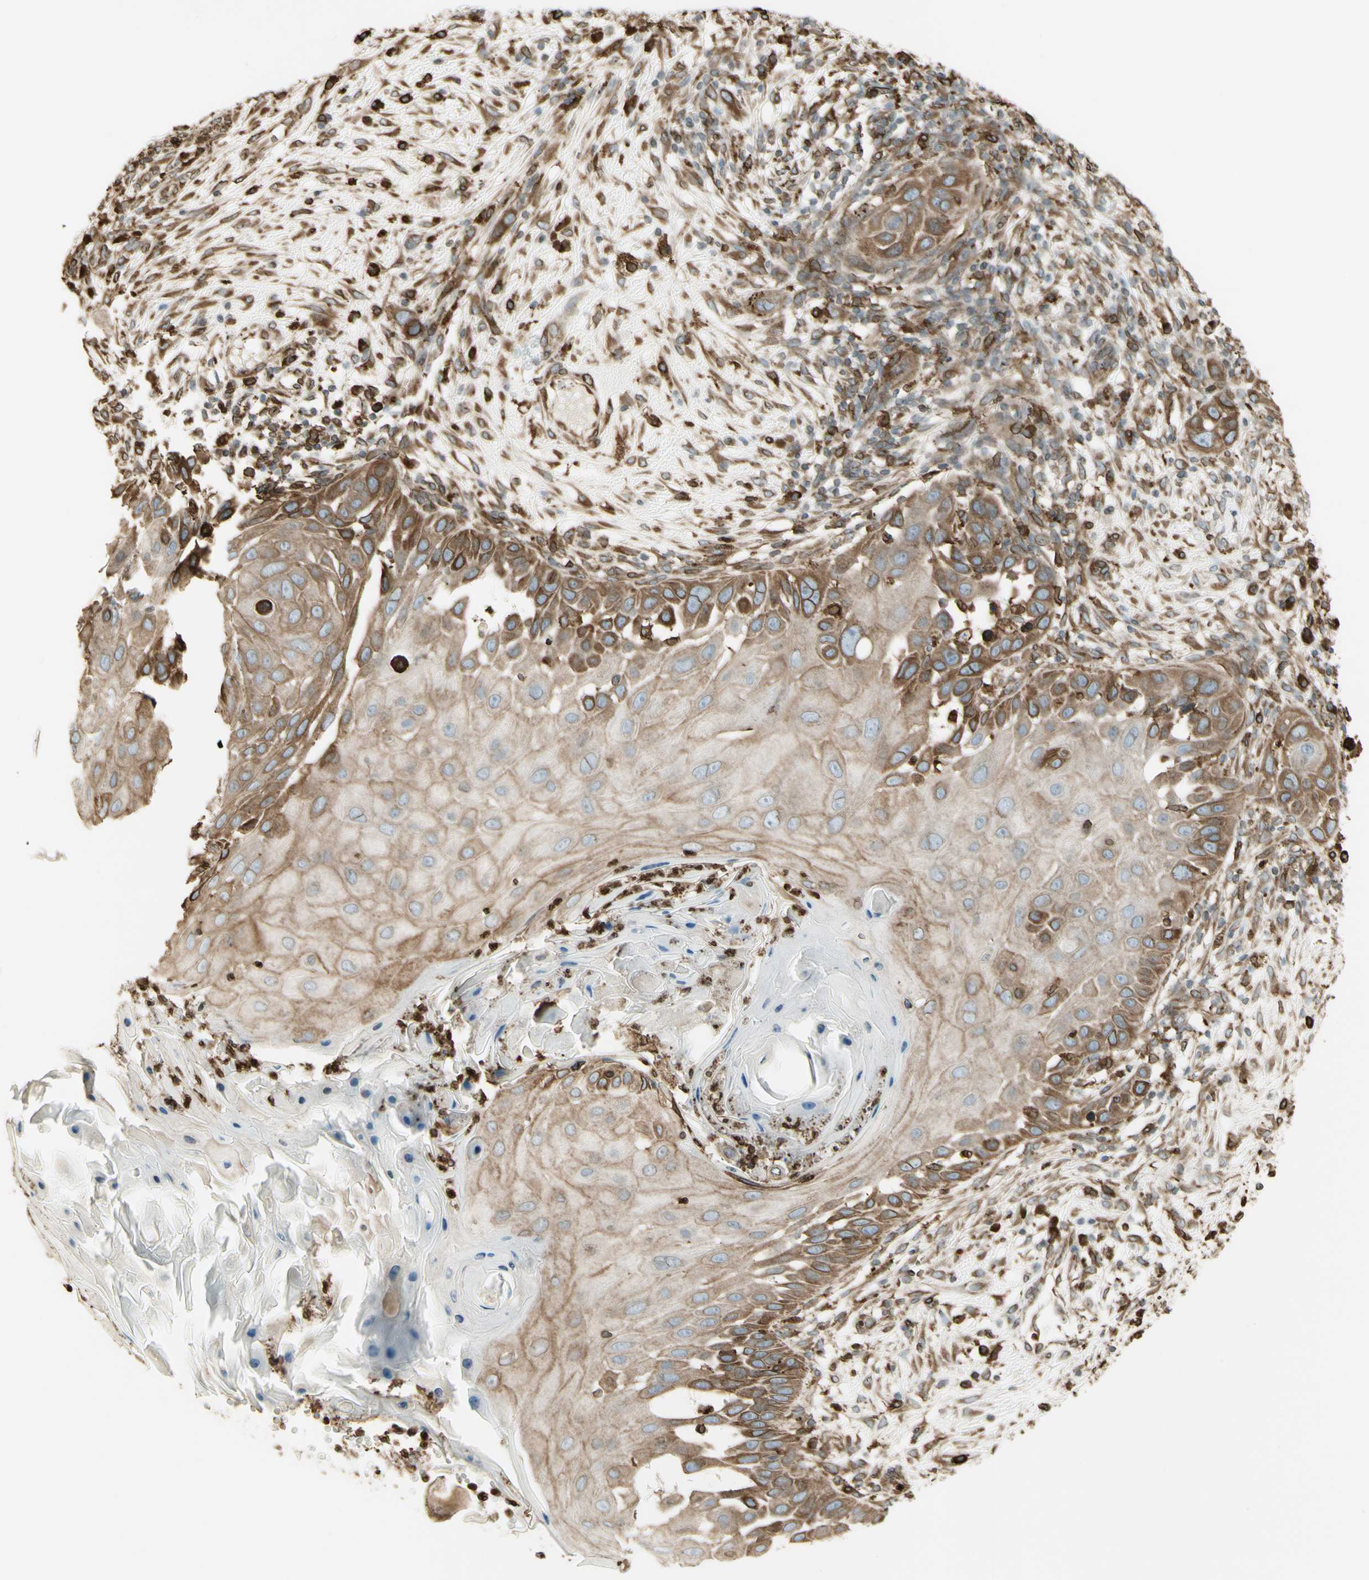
{"staining": {"intensity": "moderate", "quantity": "25%-75%", "location": "cytoplasmic/membranous"}, "tissue": "skin cancer", "cell_type": "Tumor cells", "image_type": "cancer", "snomed": [{"axis": "morphology", "description": "Squamous cell carcinoma, NOS"}, {"axis": "topography", "description": "Skin"}], "caption": "Protein staining displays moderate cytoplasmic/membranous positivity in about 25%-75% of tumor cells in squamous cell carcinoma (skin). (IHC, brightfield microscopy, high magnification).", "gene": "CANX", "patient": {"sex": "female", "age": 44}}